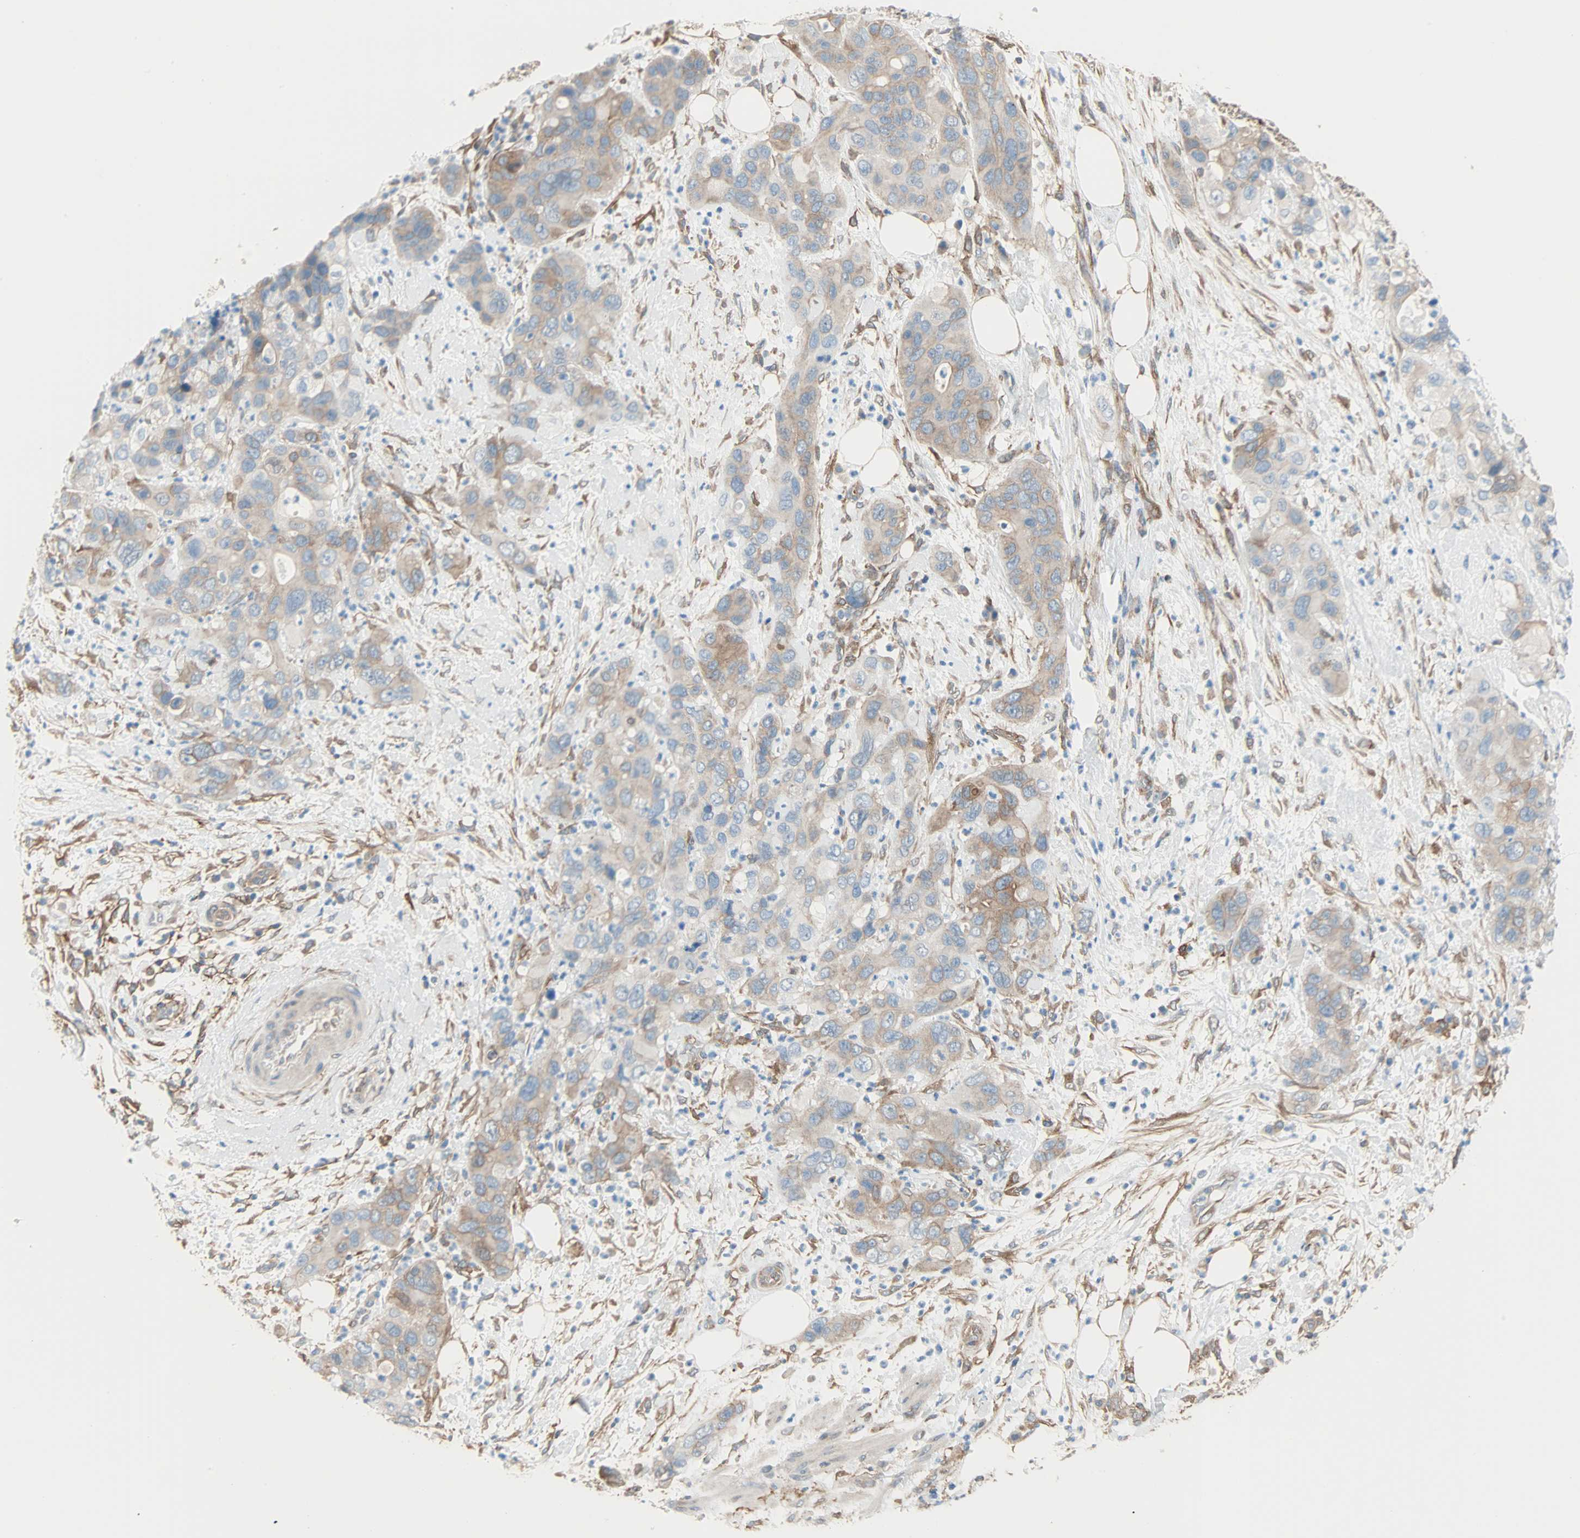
{"staining": {"intensity": "moderate", "quantity": ">75%", "location": "cytoplasmic/membranous"}, "tissue": "pancreatic cancer", "cell_type": "Tumor cells", "image_type": "cancer", "snomed": [{"axis": "morphology", "description": "Adenocarcinoma, NOS"}, {"axis": "topography", "description": "Pancreas"}], "caption": "Immunohistochemistry image of neoplastic tissue: human pancreatic cancer stained using immunohistochemistry (IHC) displays medium levels of moderate protein expression localized specifically in the cytoplasmic/membranous of tumor cells, appearing as a cytoplasmic/membranous brown color.", "gene": "EPB41L2", "patient": {"sex": "female", "age": 71}}